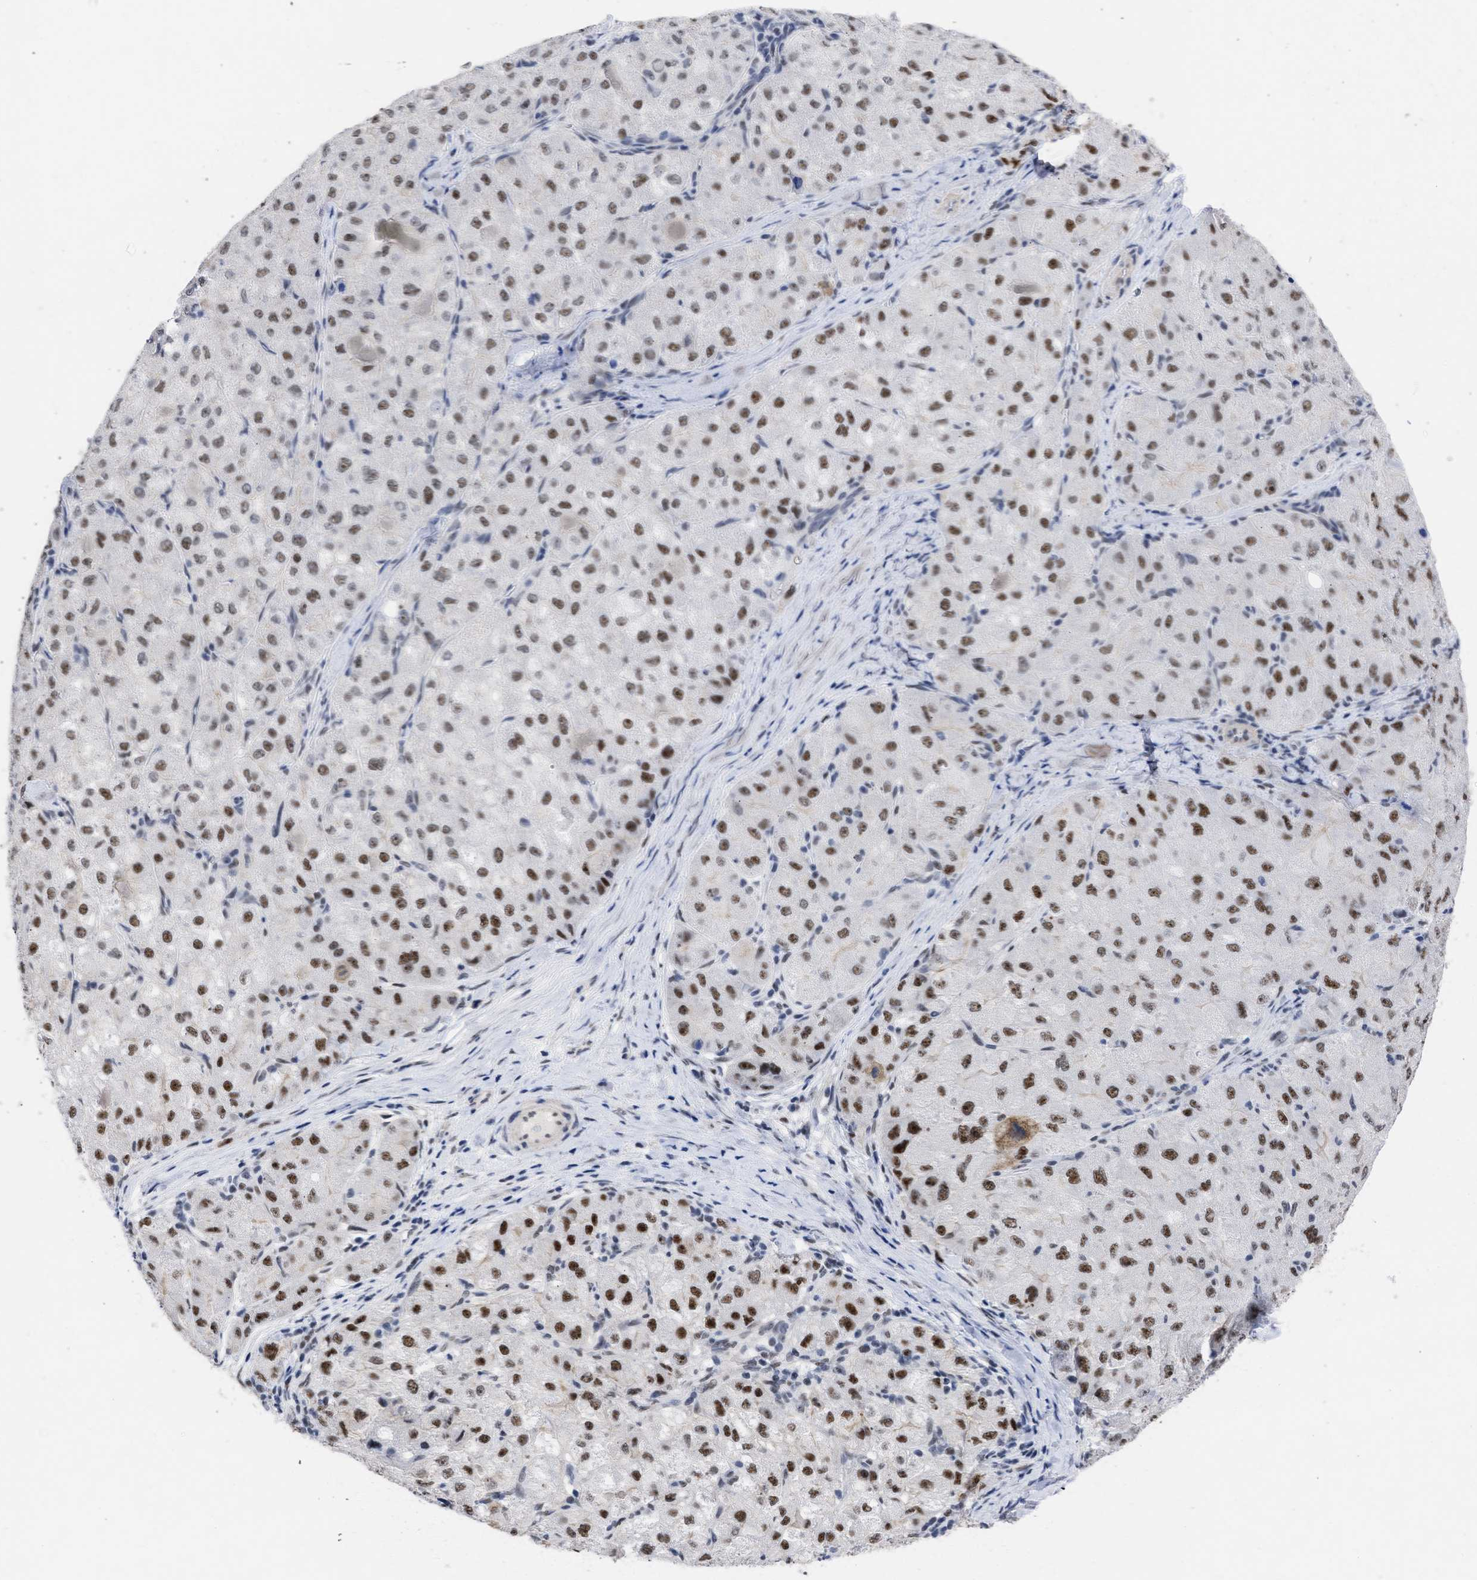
{"staining": {"intensity": "strong", "quantity": ">75%", "location": "nuclear"}, "tissue": "liver cancer", "cell_type": "Tumor cells", "image_type": "cancer", "snomed": [{"axis": "morphology", "description": "Carcinoma, Hepatocellular, NOS"}, {"axis": "topography", "description": "Liver"}], "caption": "Protein staining by immunohistochemistry (IHC) shows strong nuclear staining in approximately >75% of tumor cells in liver cancer (hepatocellular carcinoma).", "gene": "DDX41", "patient": {"sex": "male", "age": 80}}